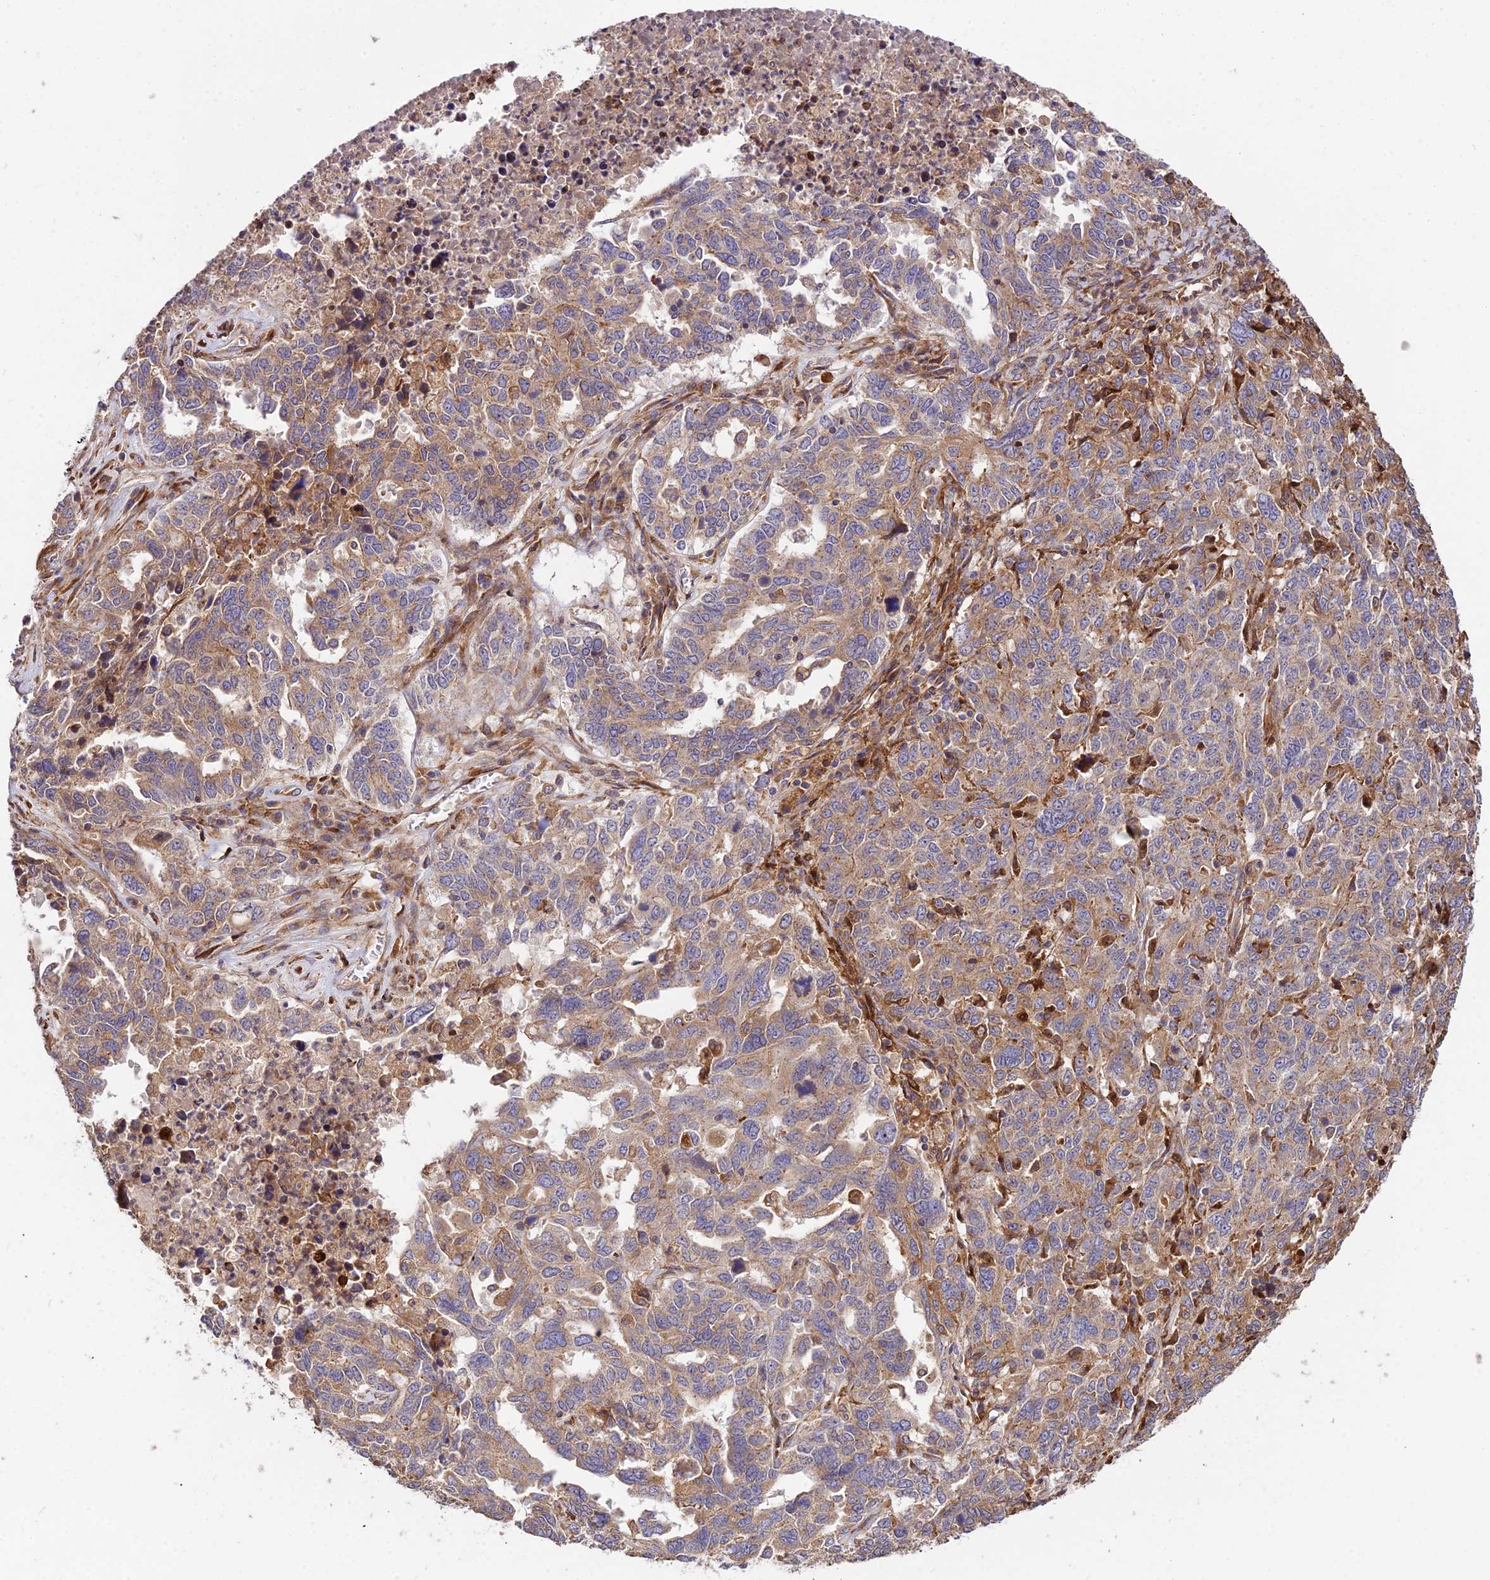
{"staining": {"intensity": "moderate", "quantity": ">75%", "location": "cytoplasmic/membranous"}, "tissue": "ovarian cancer", "cell_type": "Tumor cells", "image_type": "cancer", "snomed": [{"axis": "morphology", "description": "Carcinoma, endometroid"}, {"axis": "topography", "description": "Ovary"}], "caption": "Moderate cytoplasmic/membranous protein staining is identified in about >75% of tumor cells in endometroid carcinoma (ovarian). The protein of interest is shown in brown color, while the nuclei are stained blue.", "gene": "ROCK1", "patient": {"sex": "female", "age": 62}}